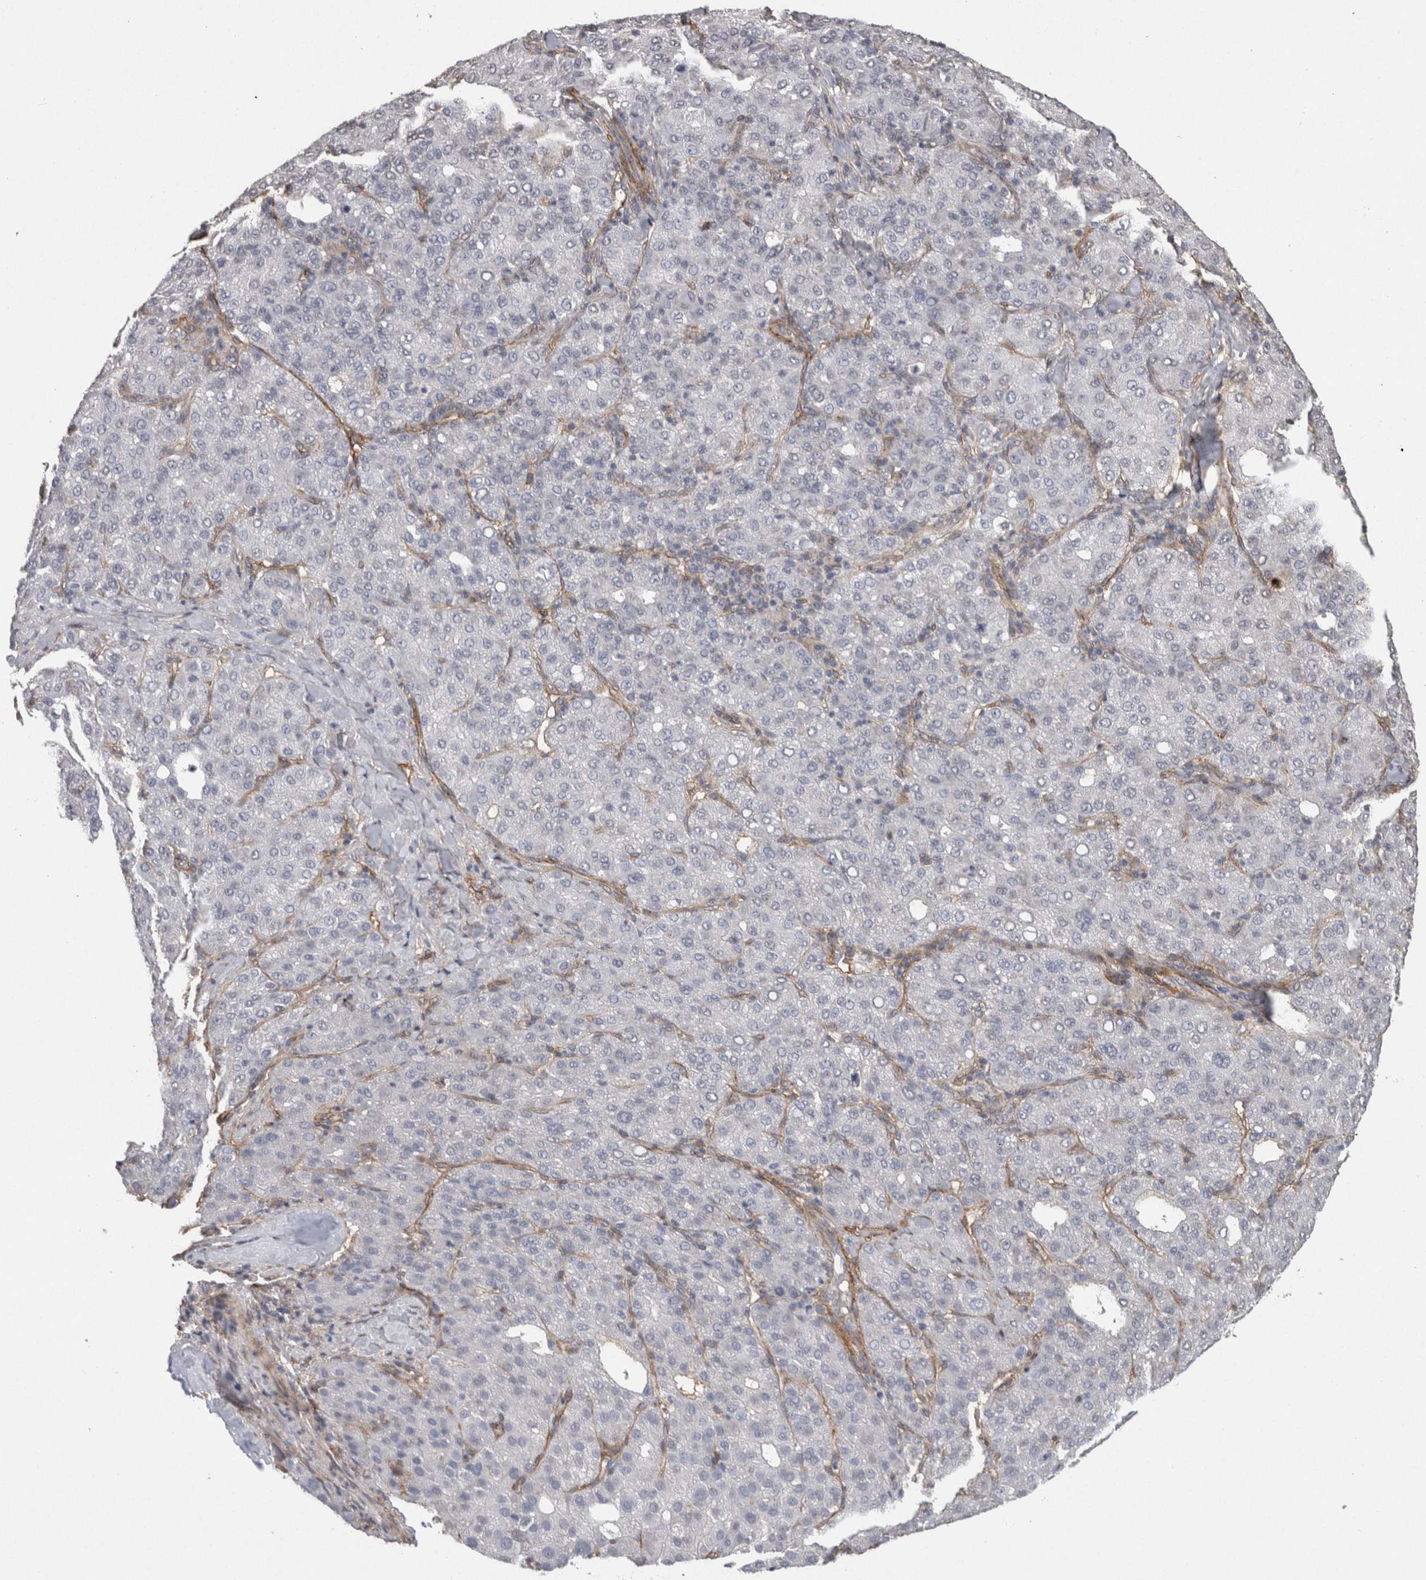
{"staining": {"intensity": "negative", "quantity": "none", "location": "none"}, "tissue": "liver cancer", "cell_type": "Tumor cells", "image_type": "cancer", "snomed": [{"axis": "morphology", "description": "Carcinoma, Hepatocellular, NOS"}, {"axis": "topography", "description": "Liver"}], "caption": "An image of human liver cancer is negative for staining in tumor cells.", "gene": "RECK", "patient": {"sex": "male", "age": 65}}